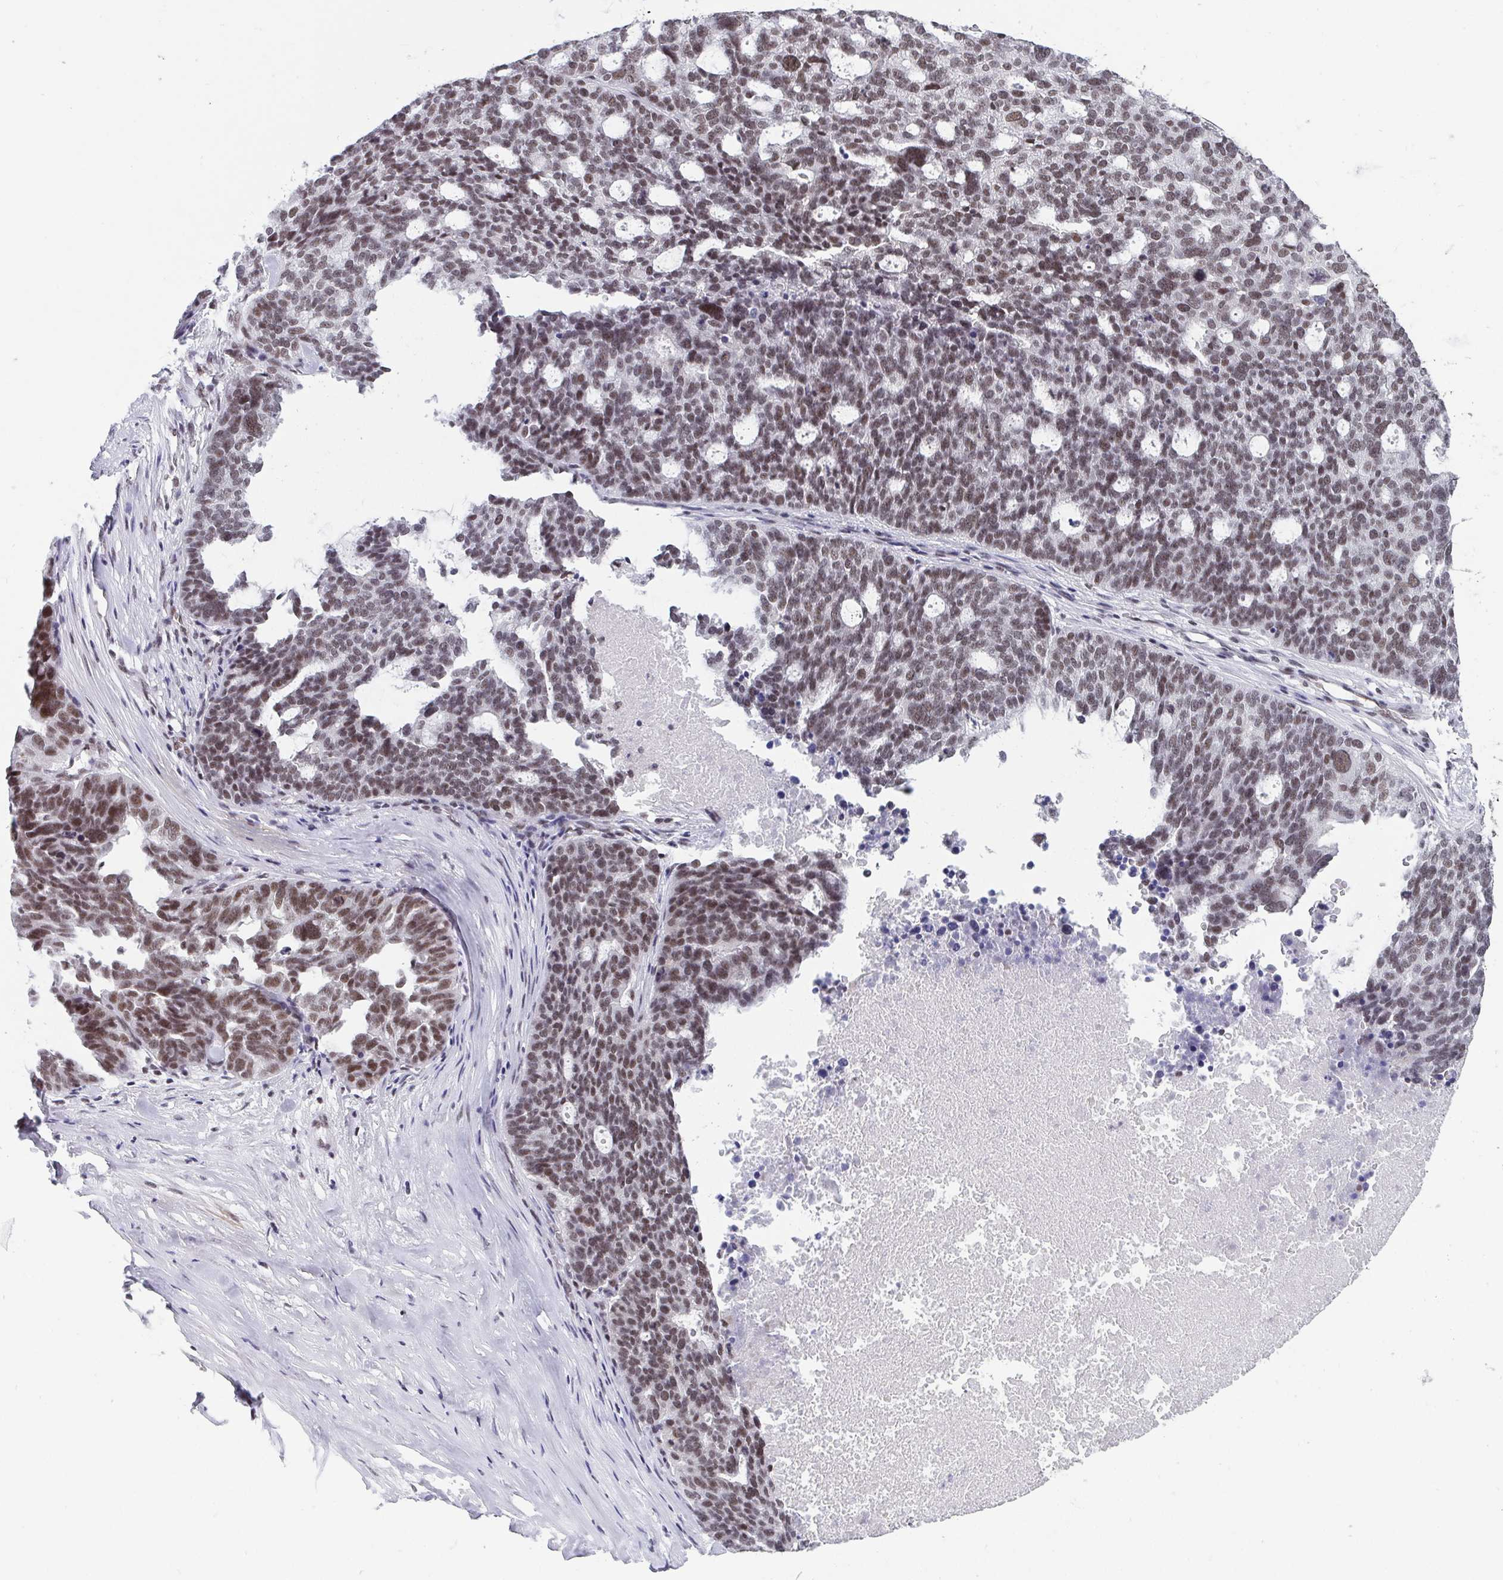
{"staining": {"intensity": "moderate", "quantity": ">75%", "location": "nuclear"}, "tissue": "ovarian cancer", "cell_type": "Tumor cells", "image_type": "cancer", "snomed": [{"axis": "morphology", "description": "Cystadenocarcinoma, serous, NOS"}, {"axis": "topography", "description": "Ovary"}], "caption": "Immunohistochemical staining of ovarian cancer (serous cystadenocarcinoma) exhibits medium levels of moderate nuclear protein expression in approximately >75% of tumor cells.", "gene": "CTCF", "patient": {"sex": "female", "age": 59}}